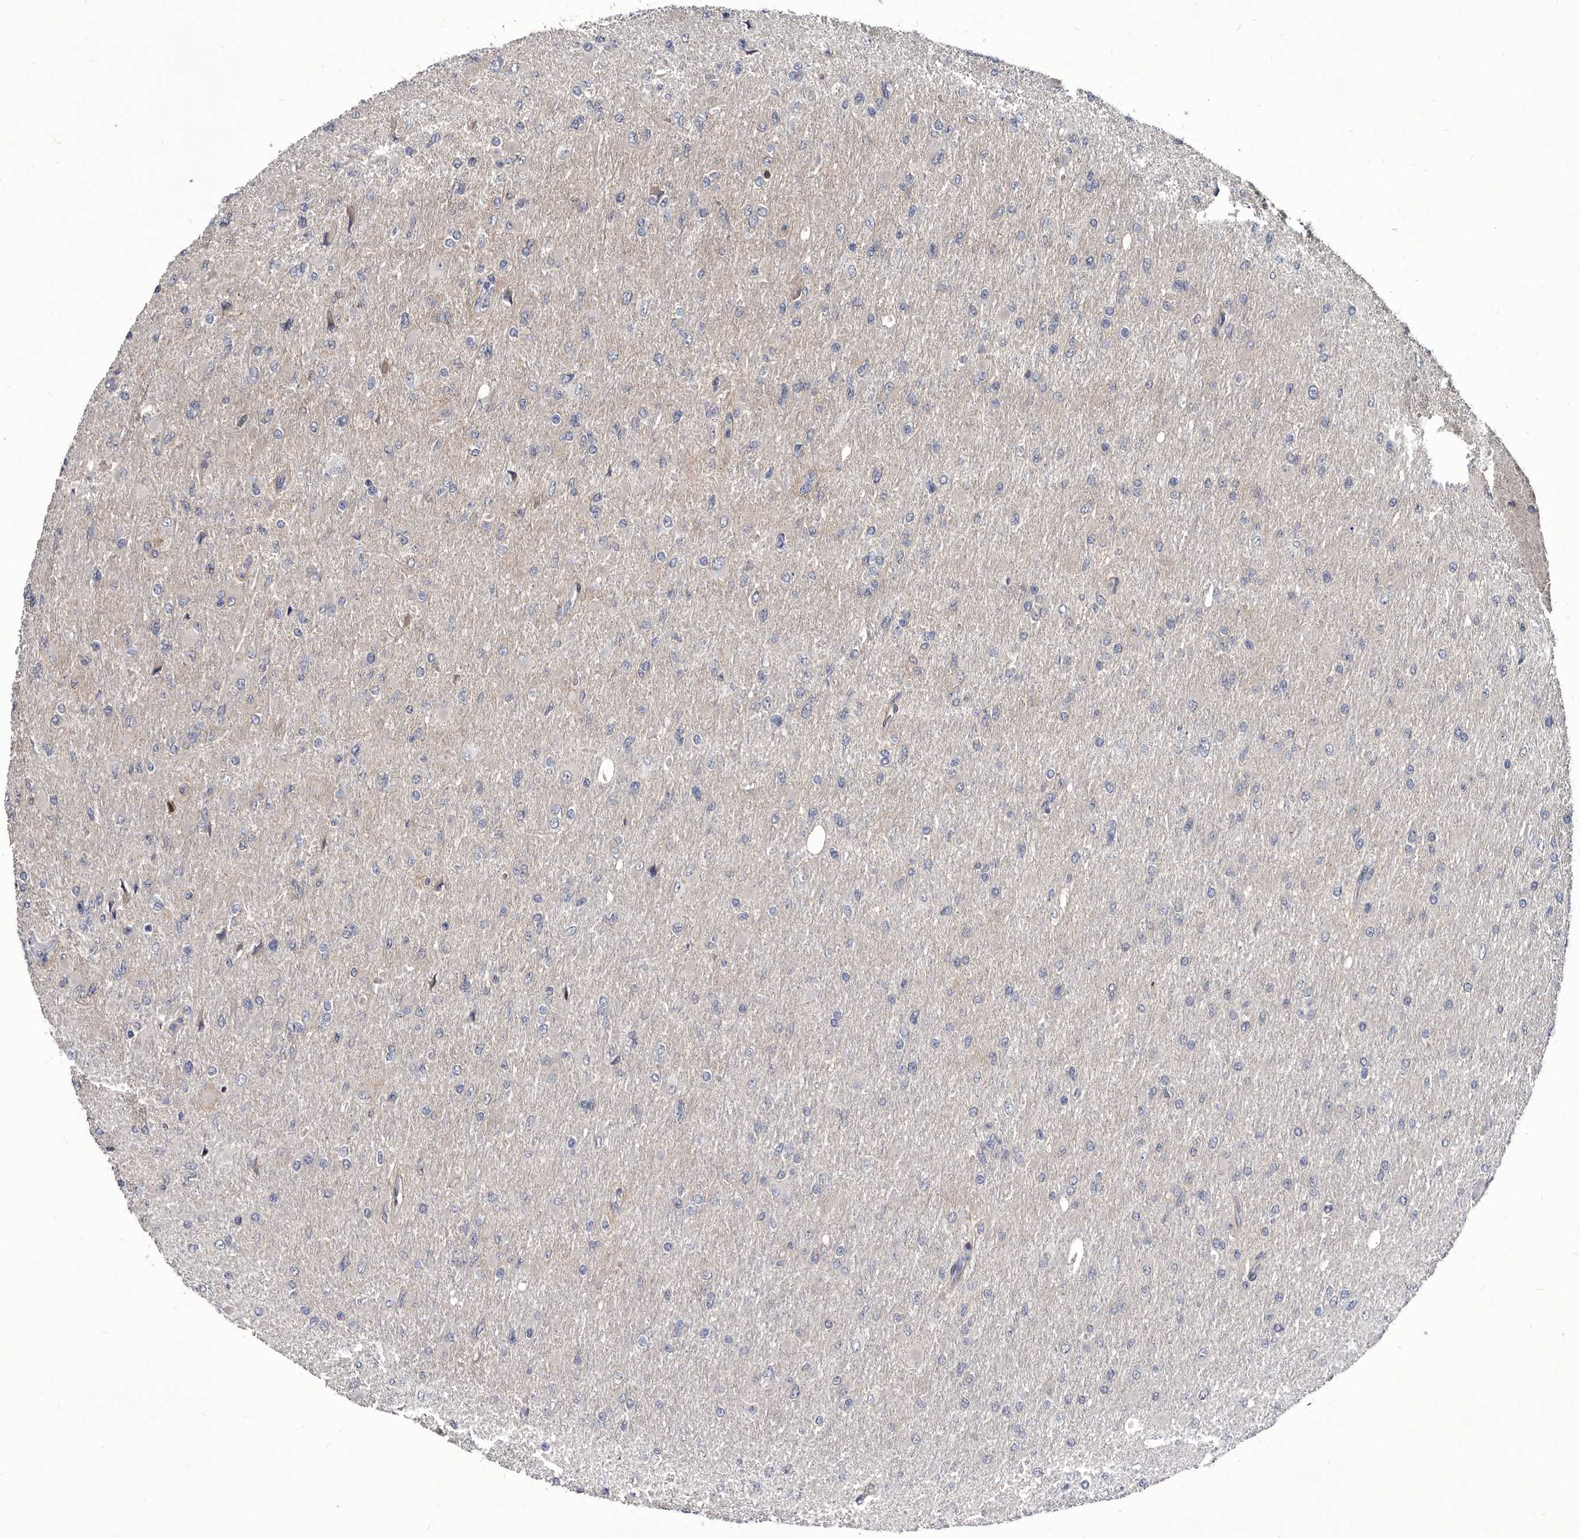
{"staining": {"intensity": "negative", "quantity": "none", "location": "none"}, "tissue": "glioma", "cell_type": "Tumor cells", "image_type": "cancer", "snomed": [{"axis": "morphology", "description": "Glioma, malignant, High grade"}, {"axis": "topography", "description": "Cerebral cortex"}], "caption": "A high-resolution photomicrograph shows immunohistochemistry staining of malignant glioma (high-grade), which exhibits no significant expression in tumor cells.", "gene": "PROM1", "patient": {"sex": "female", "age": 36}}